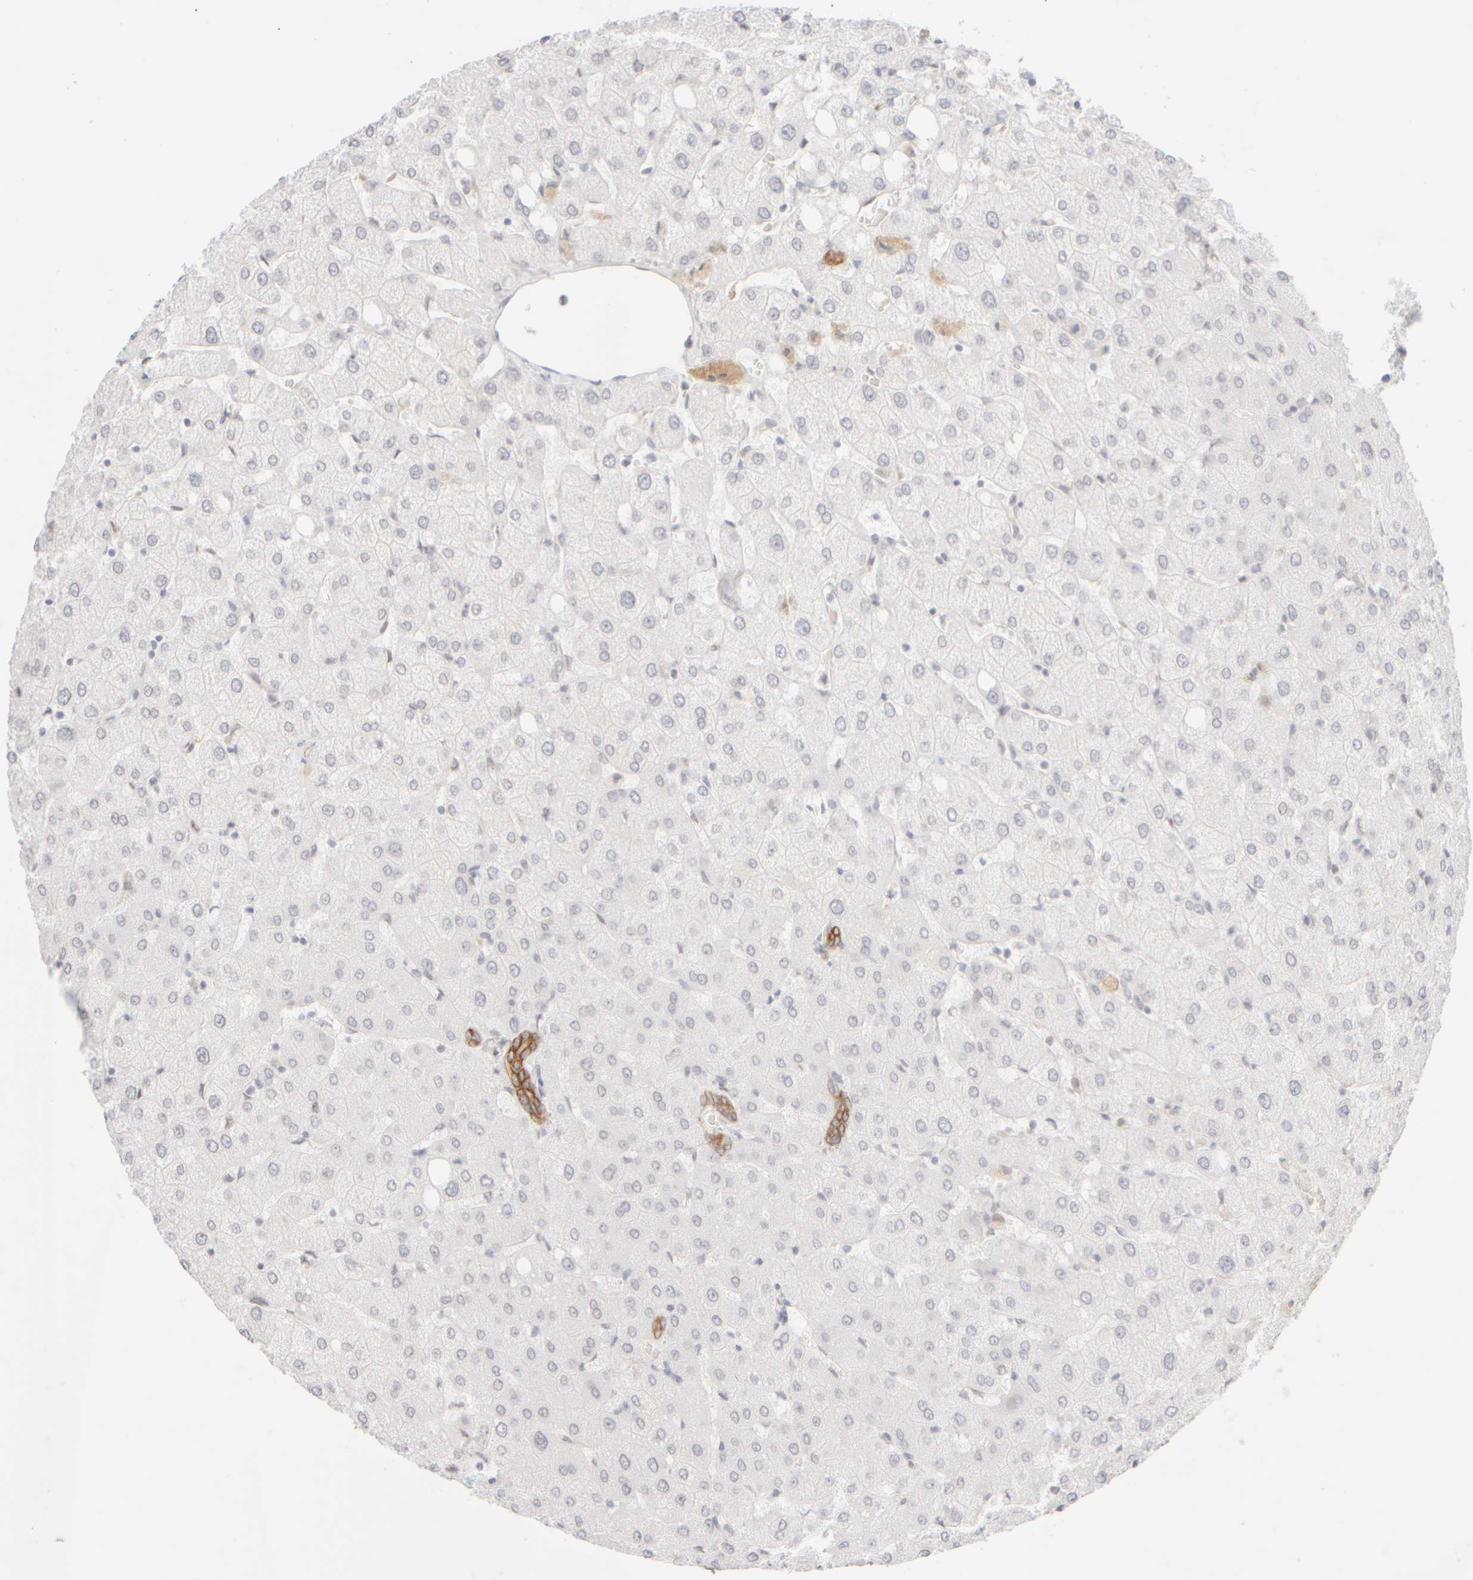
{"staining": {"intensity": "moderate", "quantity": ">75%", "location": "cytoplasmic/membranous"}, "tissue": "liver", "cell_type": "Cholangiocytes", "image_type": "normal", "snomed": [{"axis": "morphology", "description": "Normal tissue, NOS"}, {"axis": "topography", "description": "Liver"}], "caption": "Benign liver demonstrates moderate cytoplasmic/membranous expression in approximately >75% of cholangiocytes.", "gene": "KRT15", "patient": {"sex": "female", "age": 54}}